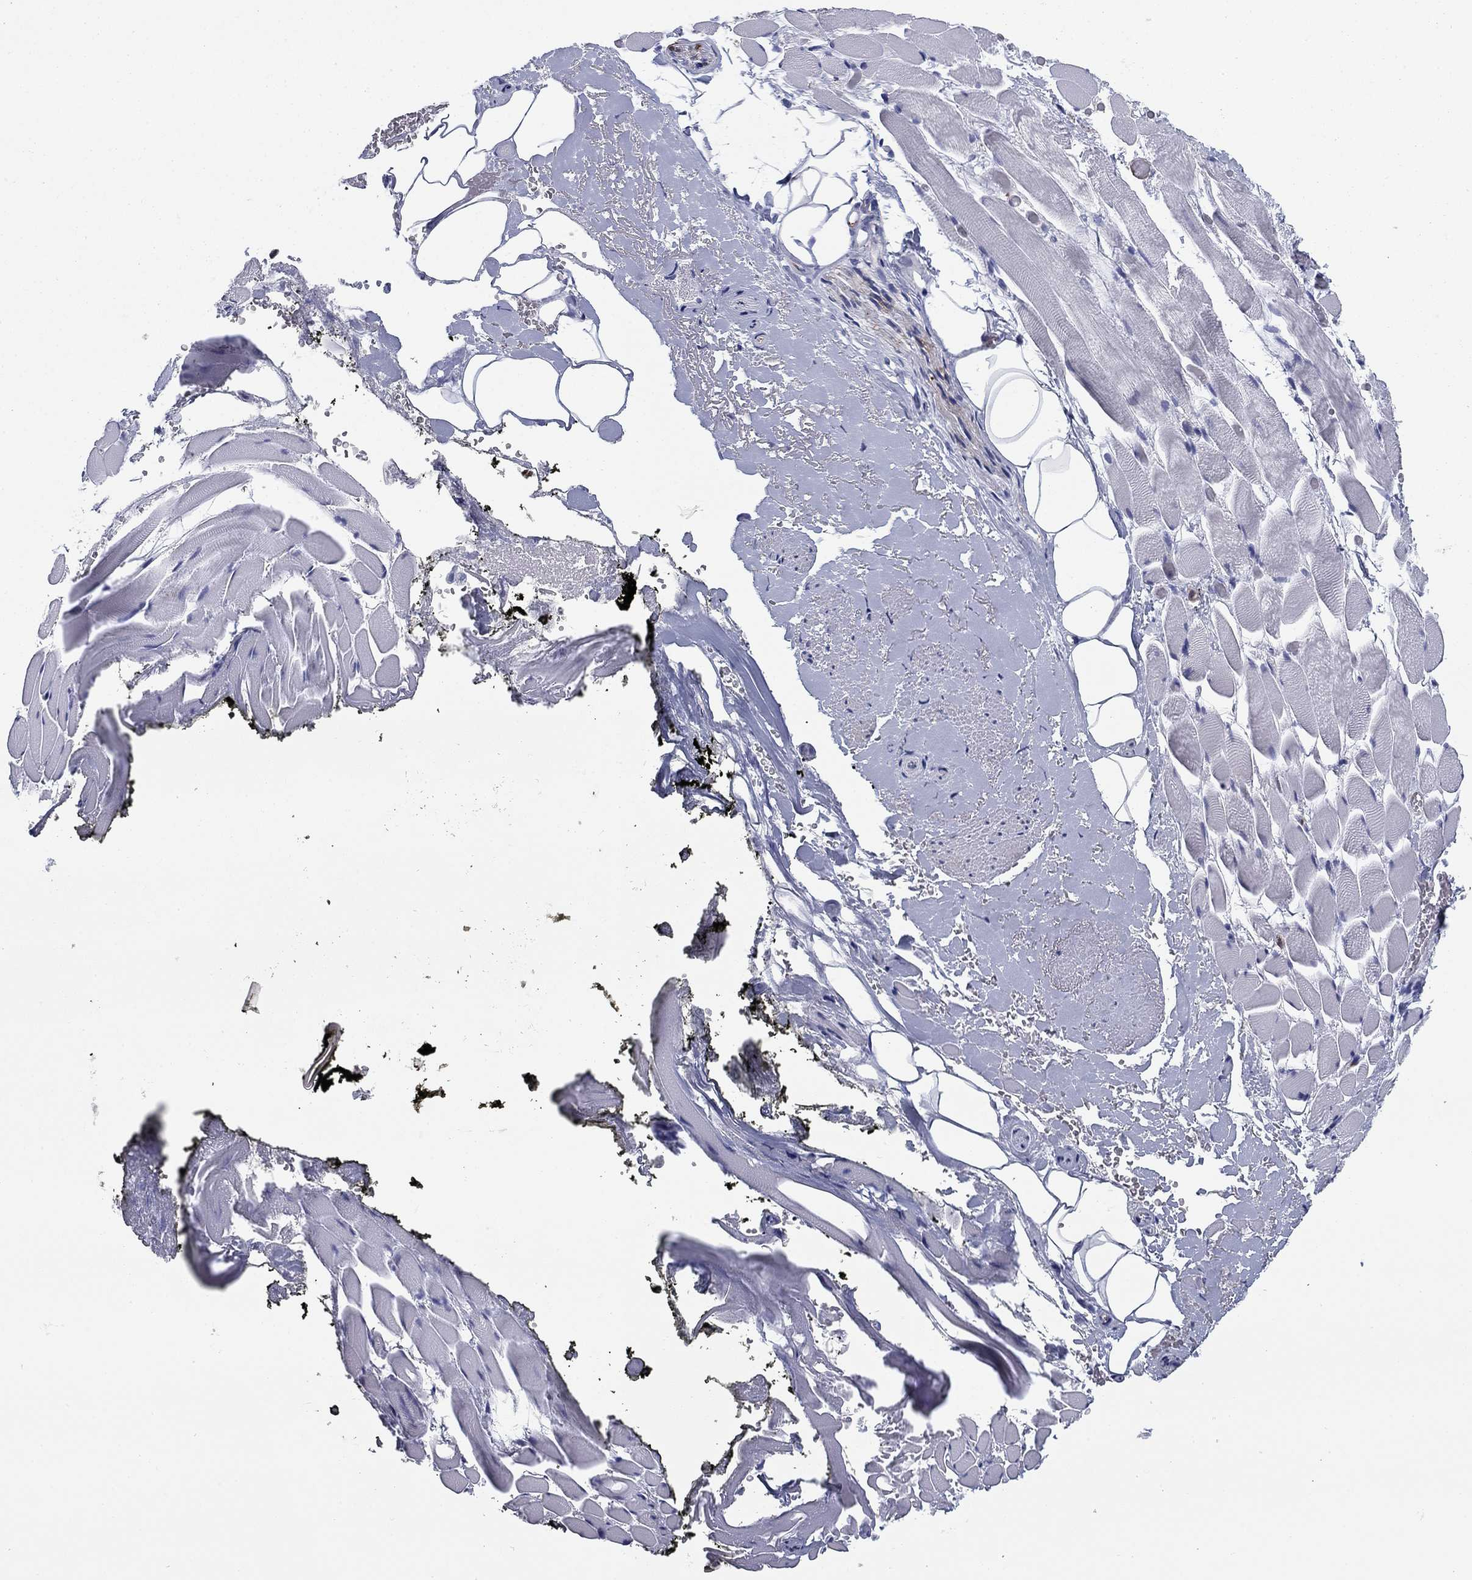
{"staining": {"intensity": "negative", "quantity": "none", "location": "none"}, "tissue": "adipose tissue", "cell_type": "Adipocytes", "image_type": "normal", "snomed": [{"axis": "morphology", "description": "Normal tissue, NOS"}, {"axis": "topography", "description": "Anal"}, {"axis": "topography", "description": "Peripheral nerve tissue"}], "caption": "This is an IHC micrograph of unremarkable adipose tissue. There is no positivity in adipocytes.", "gene": "STMN1", "patient": {"sex": "male", "age": 53}}